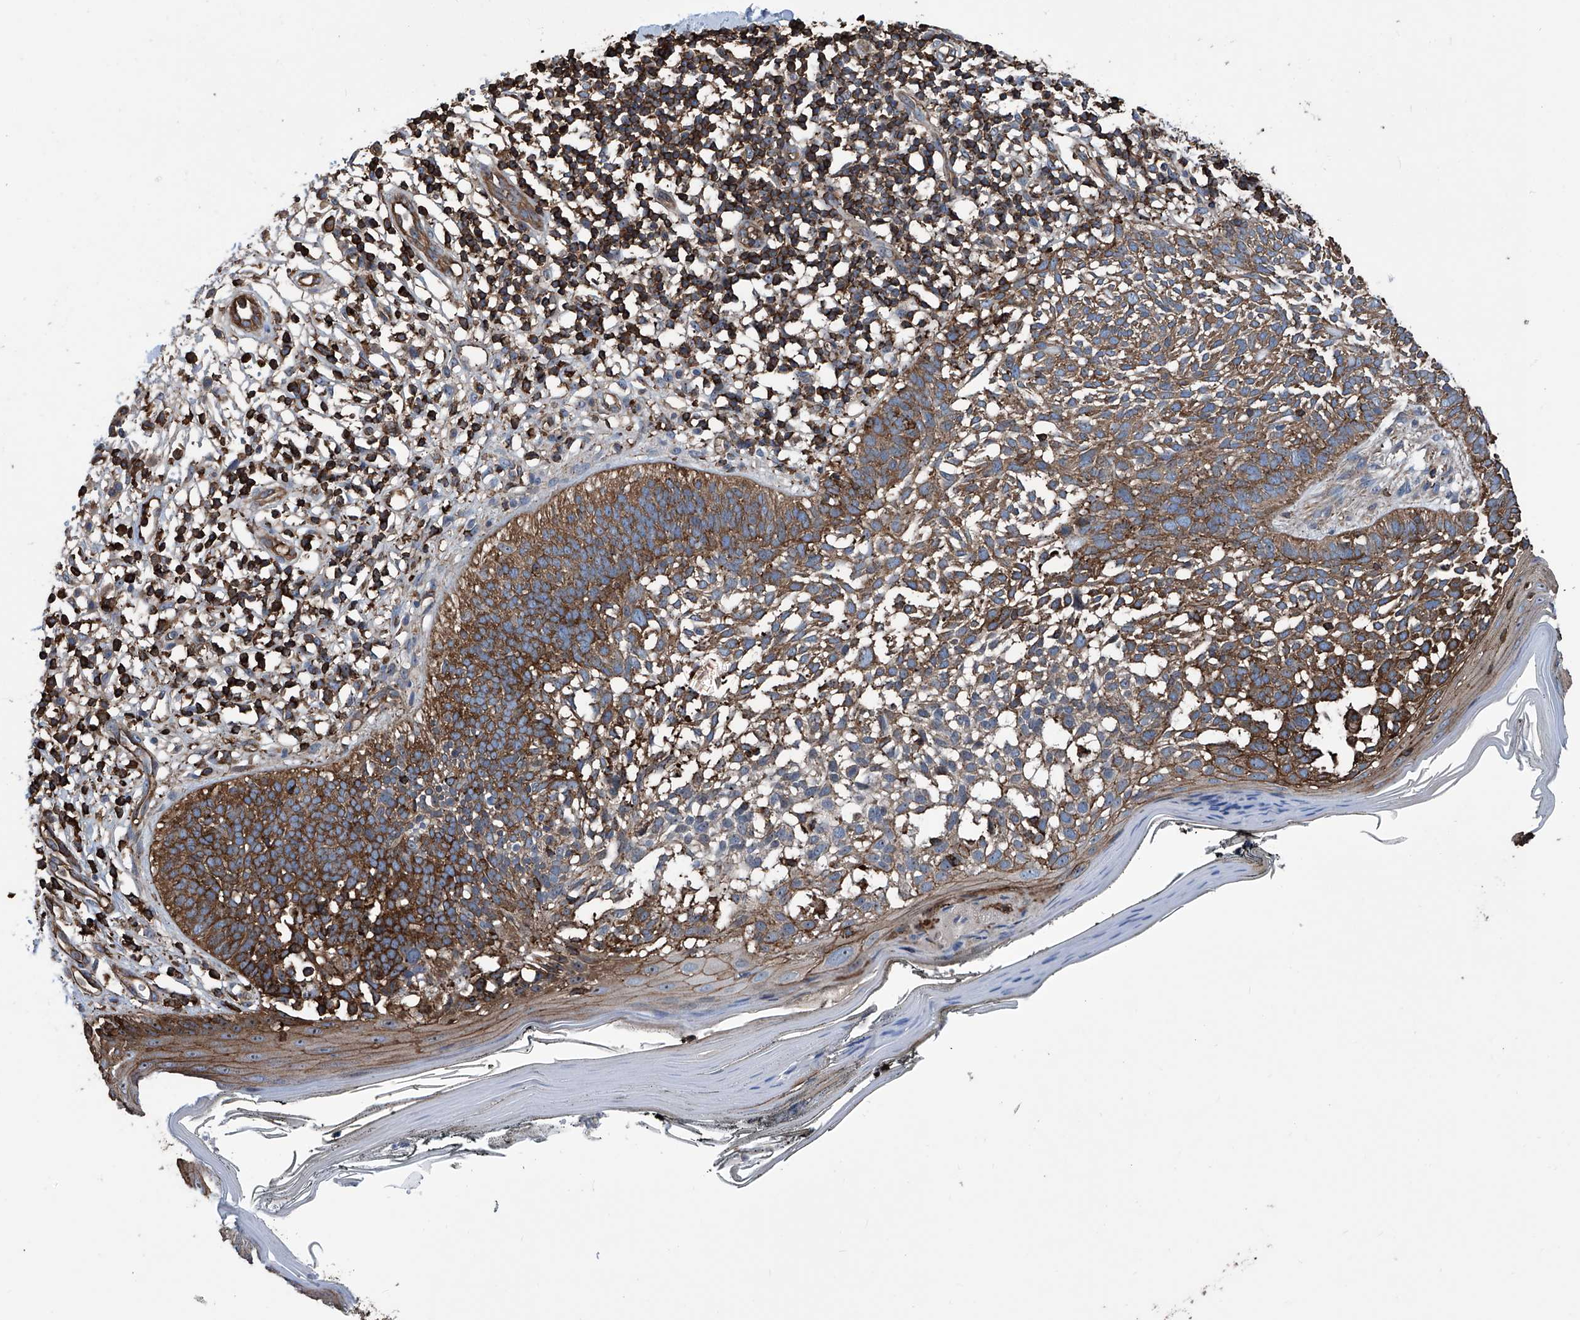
{"staining": {"intensity": "moderate", "quantity": ">75%", "location": "cytoplasmic/membranous"}, "tissue": "skin cancer", "cell_type": "Tumor cells", "image_type": "cancer", "snomed": [{"axis": "morphology", "description": "Basal cell carcinoma"}, {"axis": "topography", "description": "Skin"}], "caption": "The image displays staining of basal cell carcinoma (skin), revealing moderate cytoplasmic/membranous protein positivity (brown color) within tumor cells.", "gene": "ZNF484", "patient": {"sex": "female", "age": 64}}